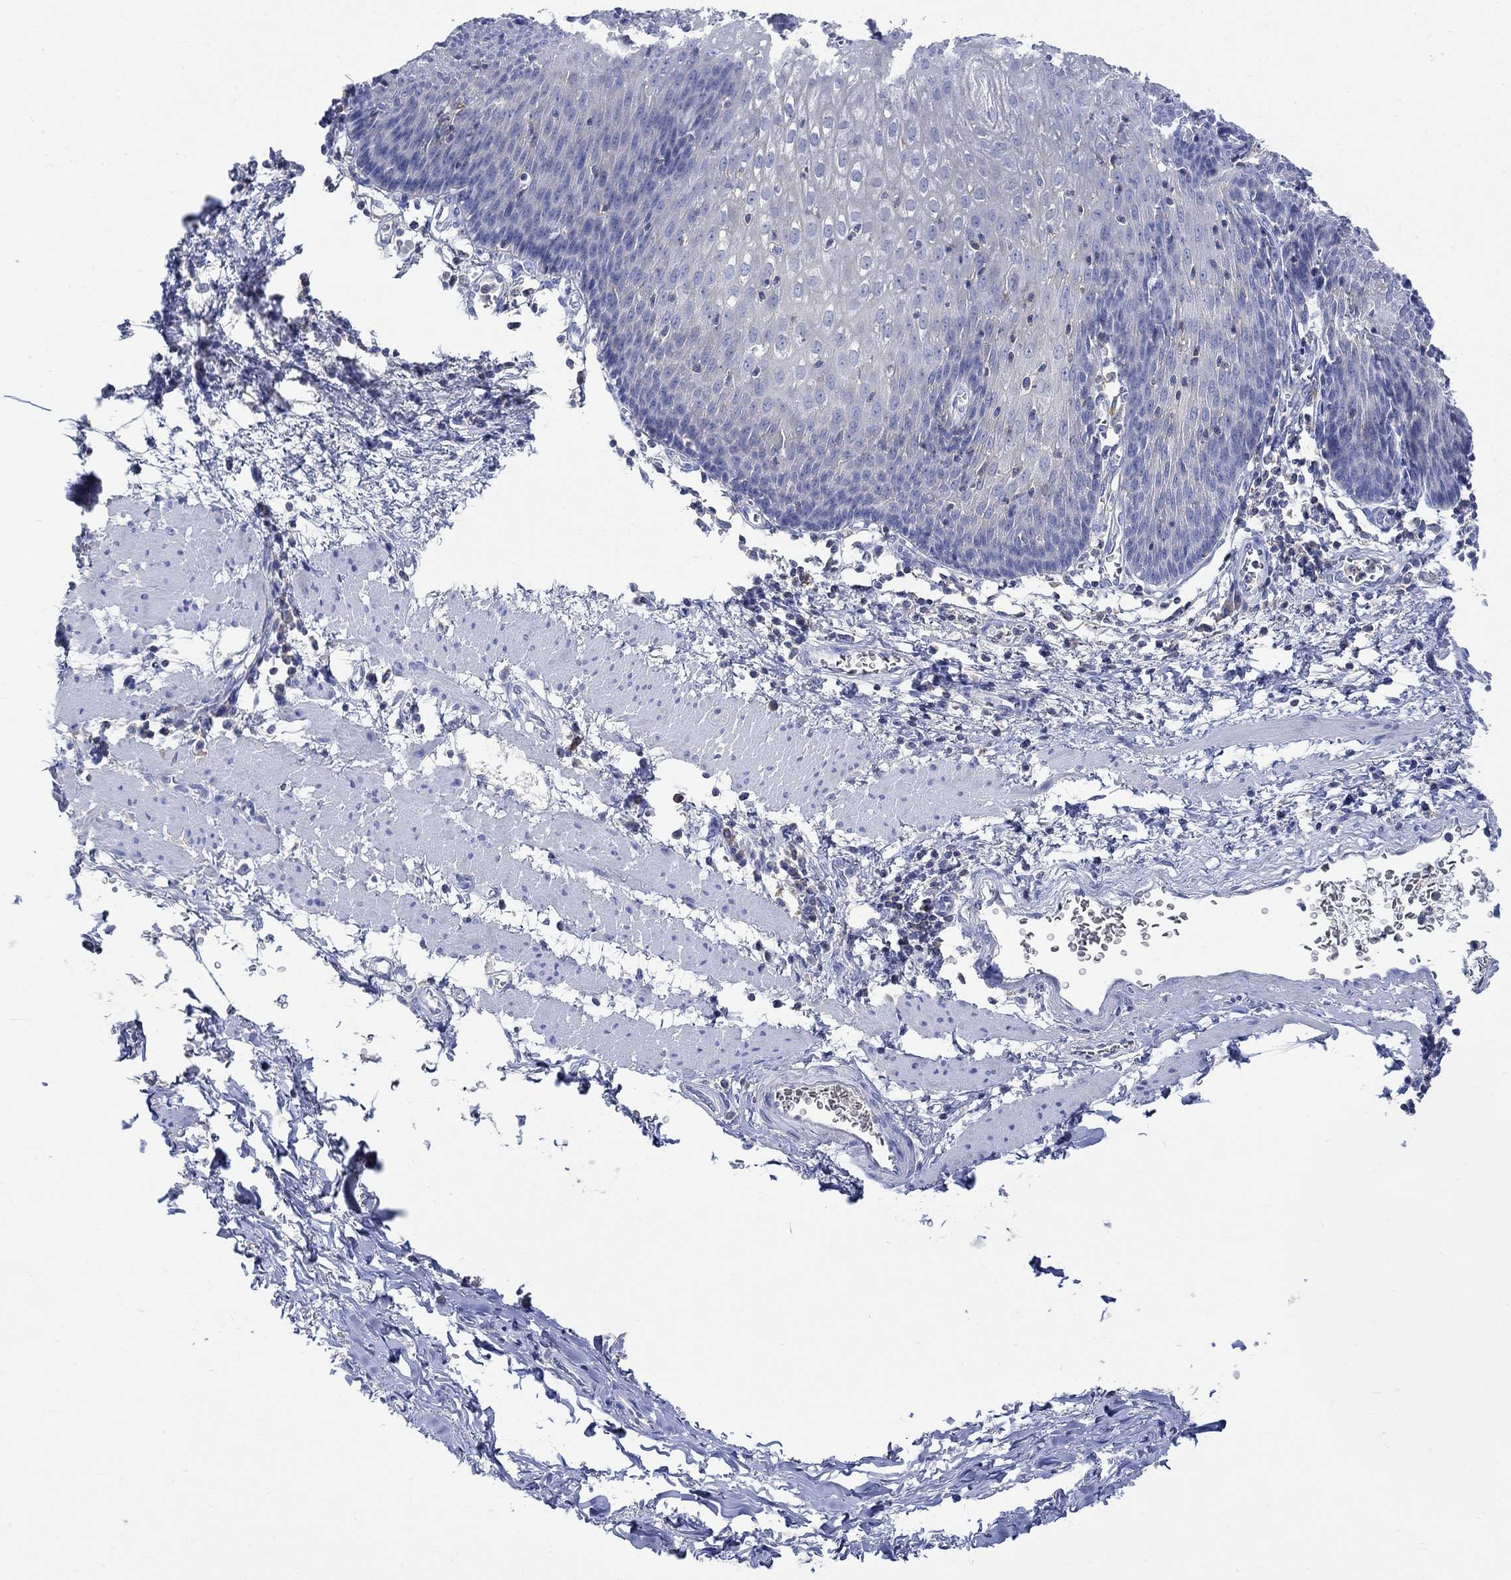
{"staining": {"intensity": "negative", "quantity": "none", "location": "none"}, "tissue": "esophagus", "cell_type": "Squamous epithelial cells", "image_type": "normal", "snomed": [{"axis": "morphology", "description": "Normal tissue, NOS"}, {"axis": "topography", "description": "Esophagus"}], "caption": "A histopathology image of esophagus stained for a protein shows no brown staining in squamous epithelial cells.", "gene": "GCM1", "patient": {"sex": "male", "age": 57}}